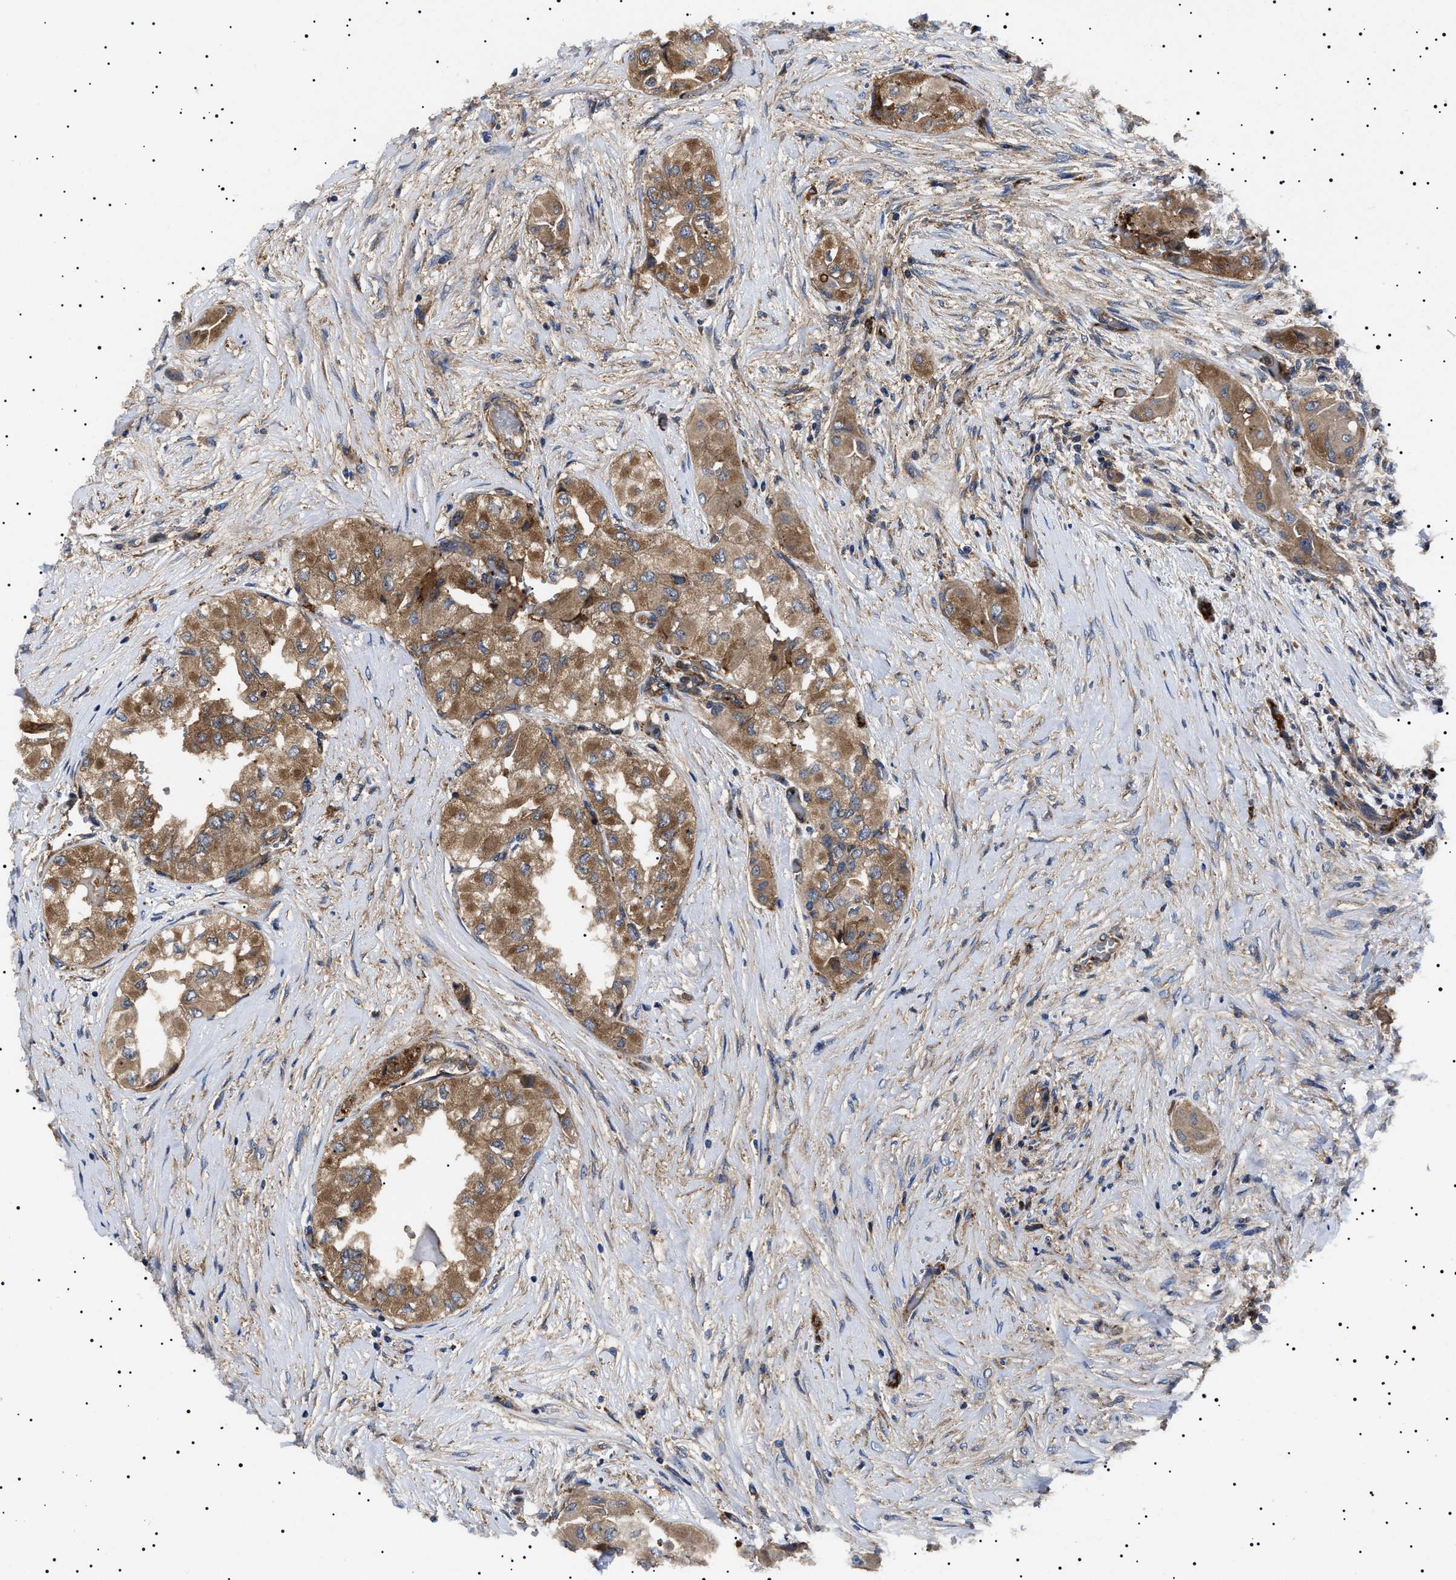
{"staining": {"intensity": "moderate", "quantity": ">75%", "location": "cytoplasmic/membranous"}, "tissue": "thyroid cancer", "cell_type": "Tumor cells", "image_type": "cancer", "snomed": [{"axis": "morphology", "description": "Papillary adenocarcinoma, NOS"}, {"axis": "topography", "description": "Thyroid gland"}], "caption": "Thyroid papillary adenocarcinoma was stained to show a protein in brown. There is medium levels of moderate cytoplasmic/membranous staining in about >75% of tumor cells. (DAB IHC with brightfield microscopy, high magnification).", "gene": "TPP2", "patient": {"sex": "female", "age": 59}}